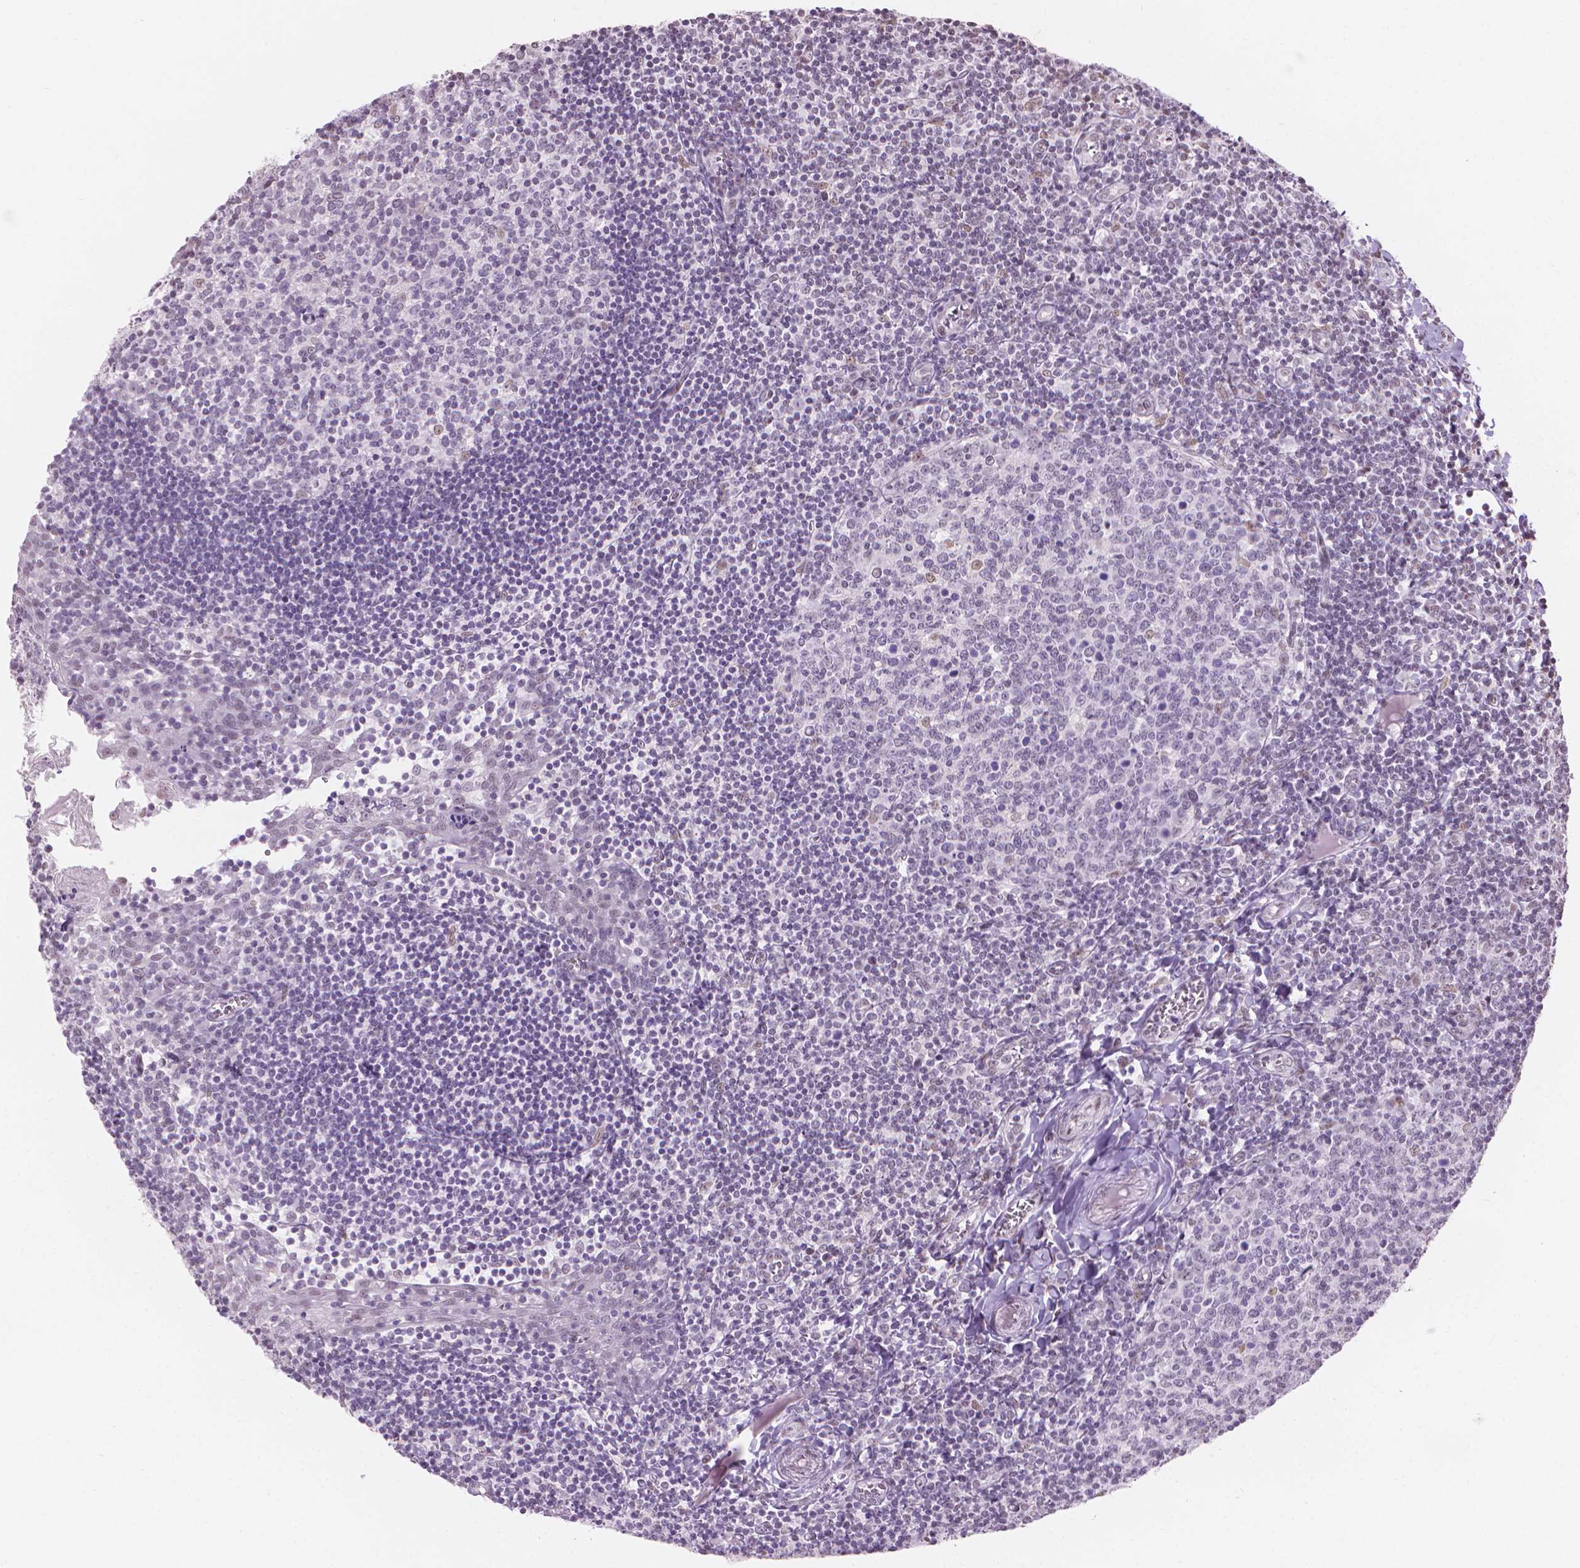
{"staining": {"intensity": "negative", "quantity": "none", "location": "none"}, "tissue": "lymph node", "cell_type": "Germinal center cells", "image_type": "normal", "snomed": [{"axis": "morphology", "description": "Normal tissue, NOS"}, {"axis": "topography", "description": "Lymph node"}], "caption": "Protein analysis of benign lymph node demonstrates no significant staining in germinal center cells.", "gene": "PIAS2", "patient": {"sex": "female", "age": 21}}